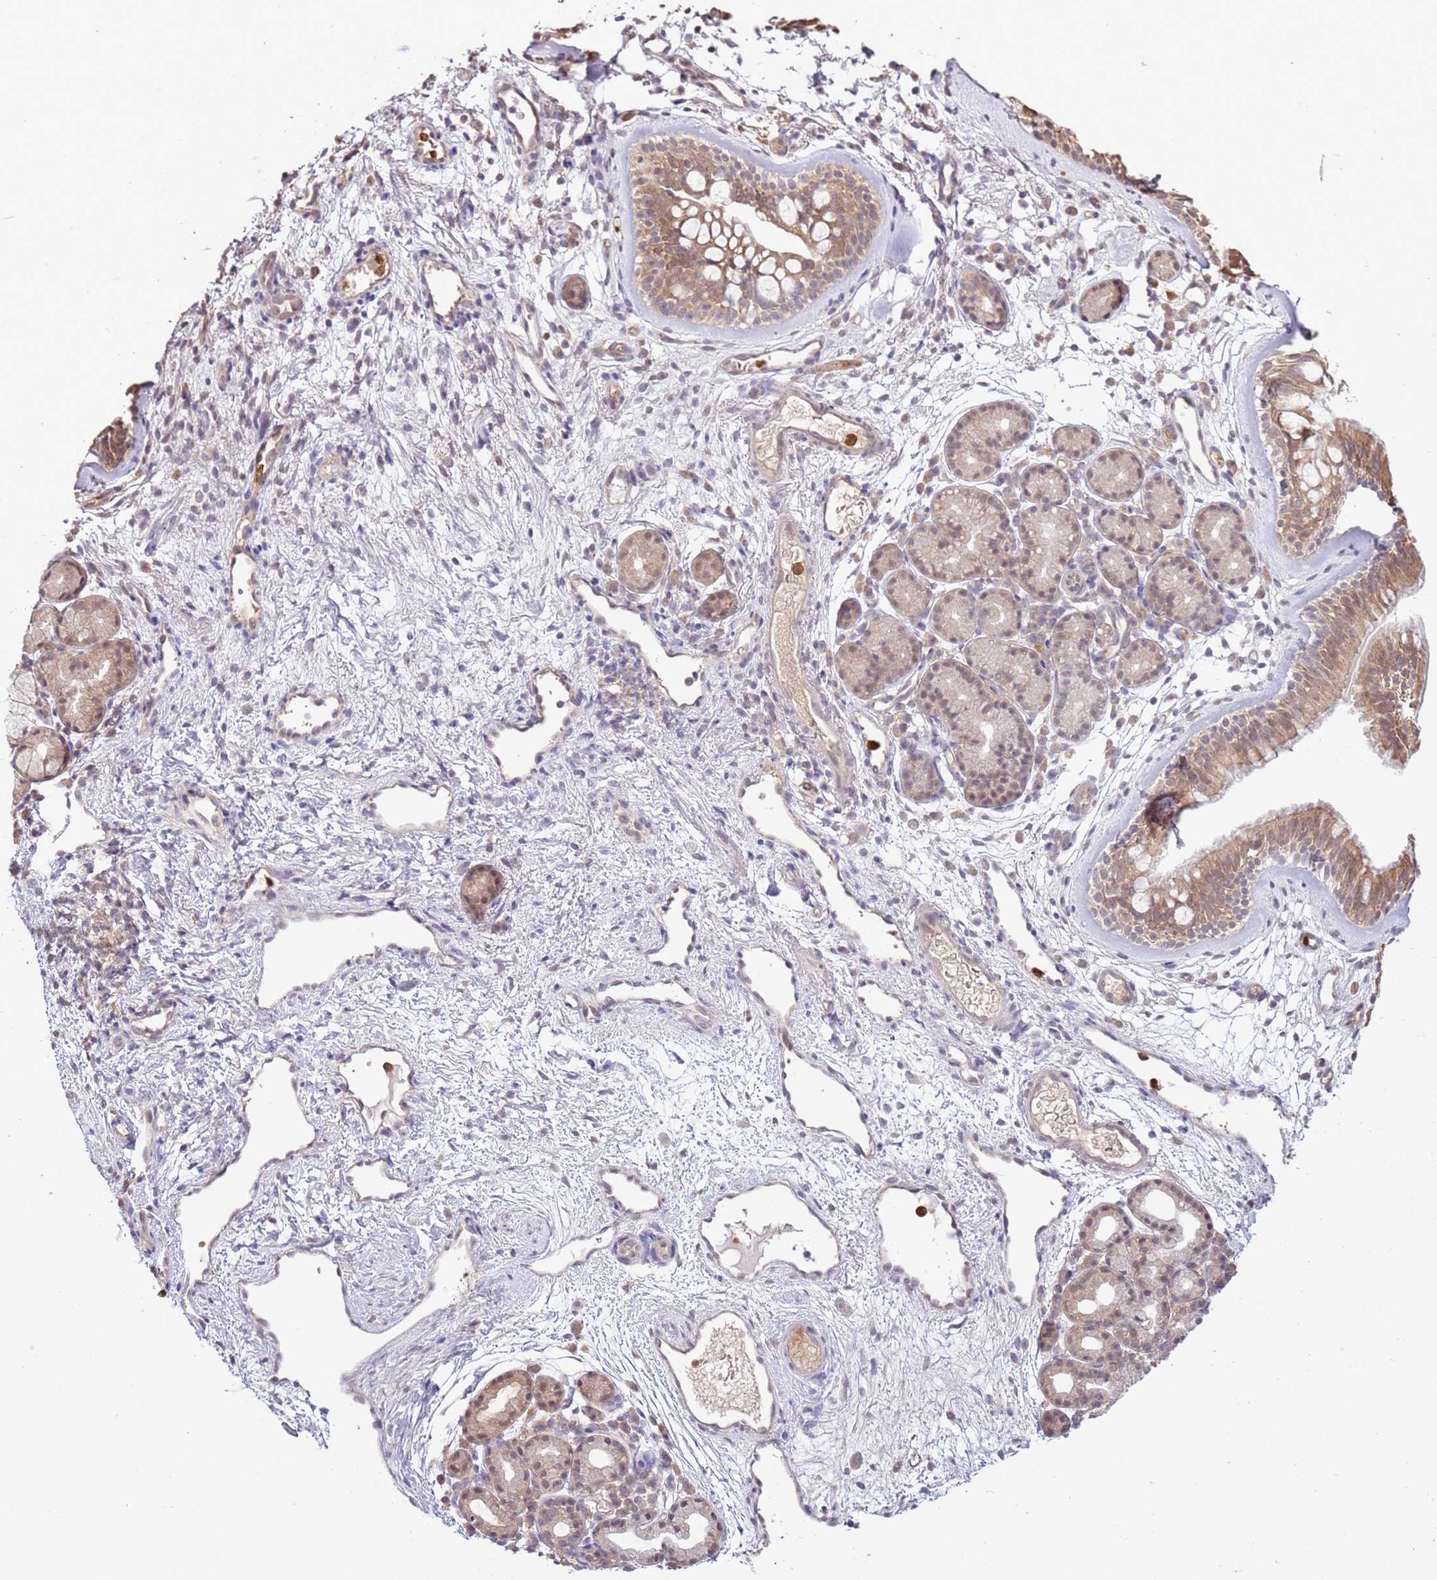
{"staining": {"intensity": "moderate", "quantity": ">75%", "location": "cytoplasmic/membranous,nuclear"}, "tissue": "nasopharynx", "cell_type": "Respiratory epithelial cells", "image_type": "normal", "snomed": [{"axis": "morphology", "description": "Normal tissue, NOS"}, {"axis": "topography", "description": "Nasopharynx"}], "caption": "DAB (3,3'-diaminobenzidine) immunohistochemical staining of unremarkable human nasopharynx demonstrates moderate cytoplasmic/membranous,nuclear protein staining in approximately >75% of respiratory epithelial cells.", "gene": "AMIGO1", "patient": {"sex": "female", "age": 81}}